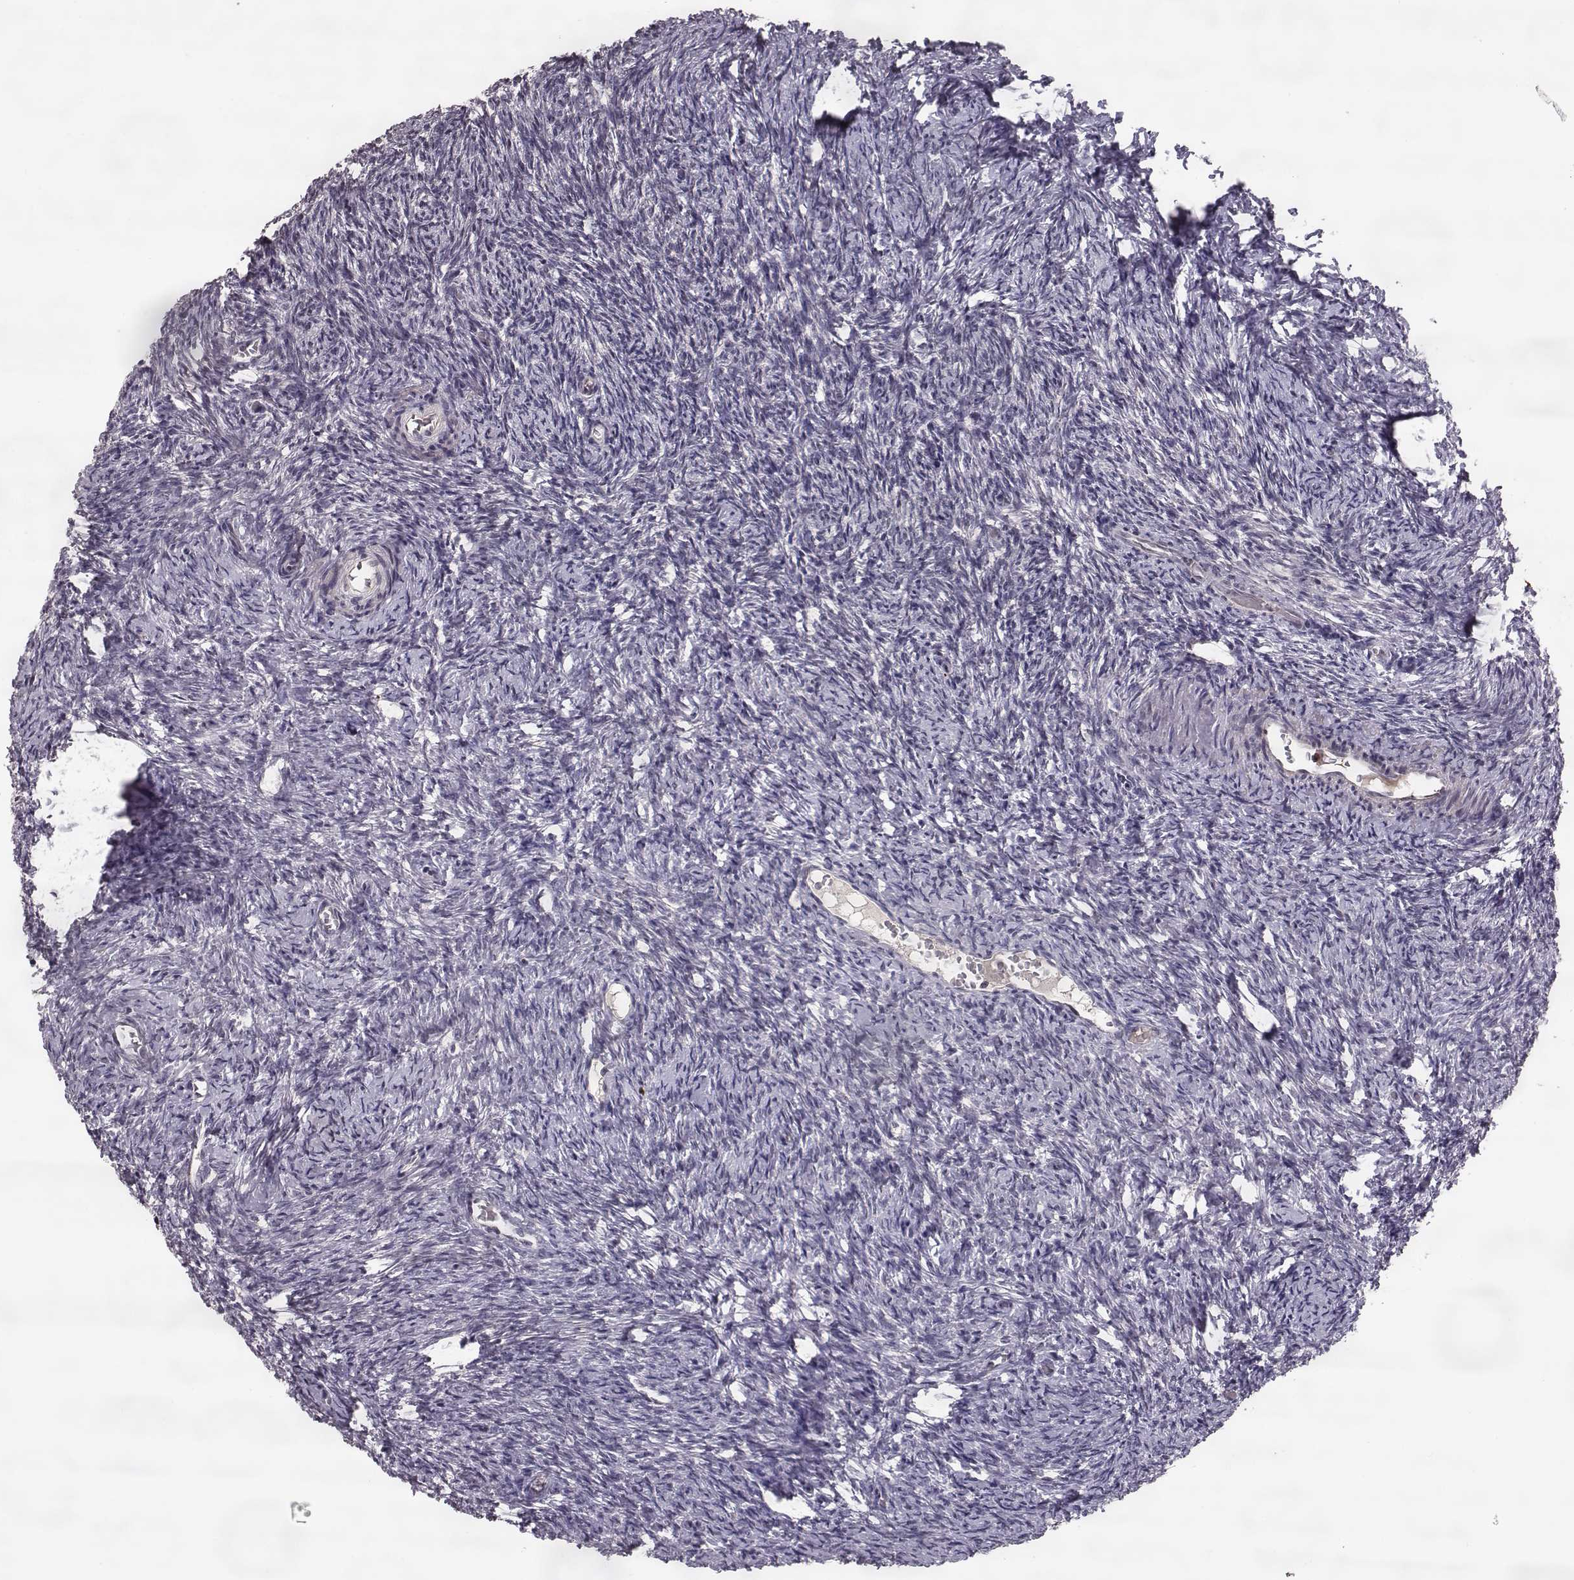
{"staining": {"intensity": "weak", "quantity": "<25%", "location": "cytoplasmic/membranous"}, "tissue": "ovary", "cell_type": "Follicle cells", "image_type": "normal", "snomed": [{"axis": "morphology", "description": "Normal tissue, NOS"}, {"axis": "topography", "description": "Ovary"}], "caption": "The micrograph shows no significant positivity in follicle cells of ovary. (DAB immunohistochemistry with hematoxylin counter stain).", "gene": "ELOVL5", "patient": {"sex": "female", "age": 39}}